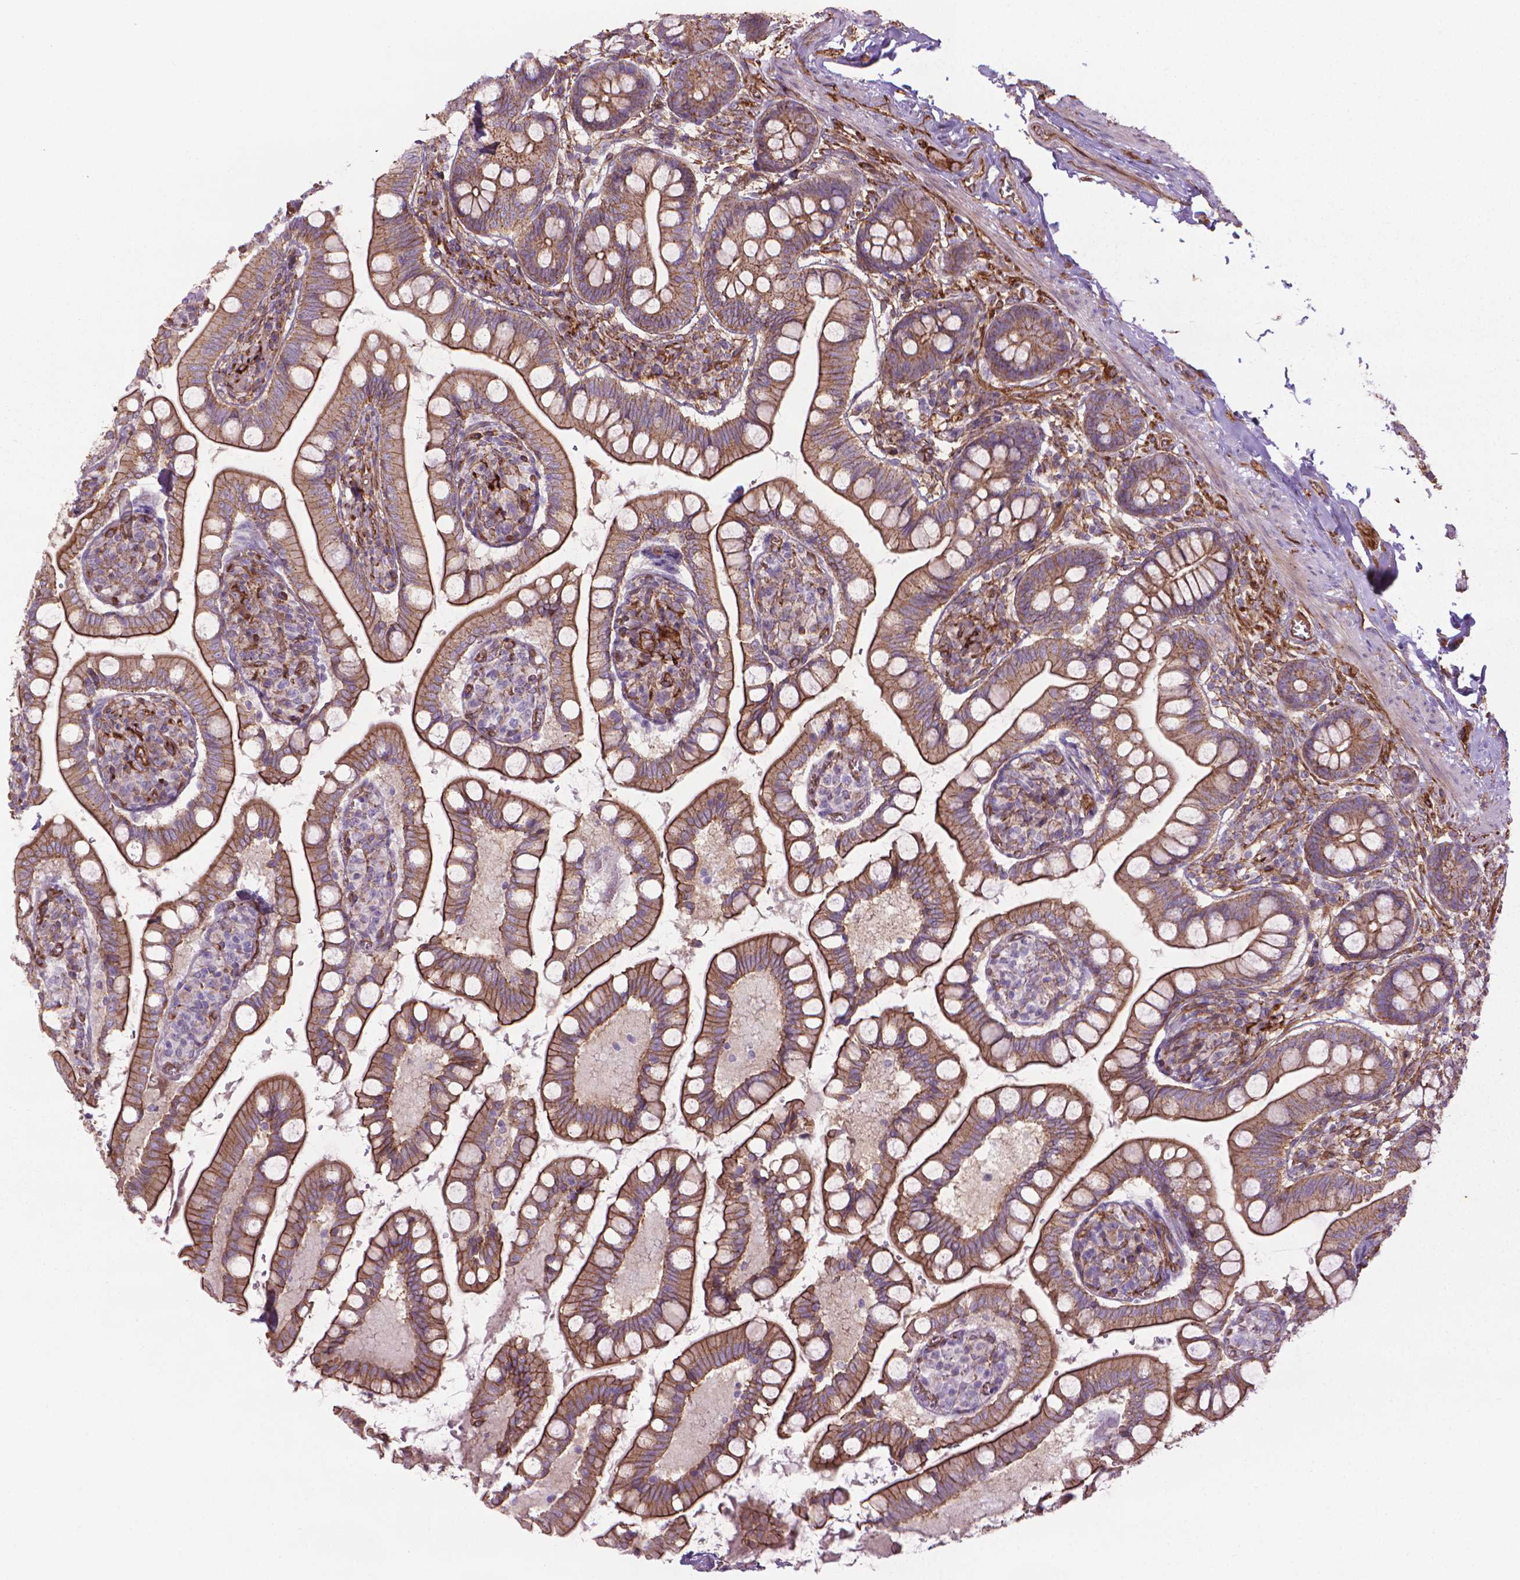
{"staining": {"intensity": "moderate", "quantity": ">75%", "location": "cytoplasmic/membranous"}, "tissue": "small intestine", "cell_type": "Glandular cells", "image_type": "normal", "snomed": [{"axis": "morphology", "description": "Normal tissue, NOS"}, {"axis": "topography", "description": "Small intestine"}], "caption": "A photomicrograph of small intestine stained for a protein reveals moderate cytoplasmic/membranous brown staining in glandular cells. The staining was performed using DAB to visualize the protein expression in brown, while the nuclei were stained in blue with hematoxylin (Magnification: 20x).", "gene": "TENT5A", "patient": {"sex": "female", "age": 56}}